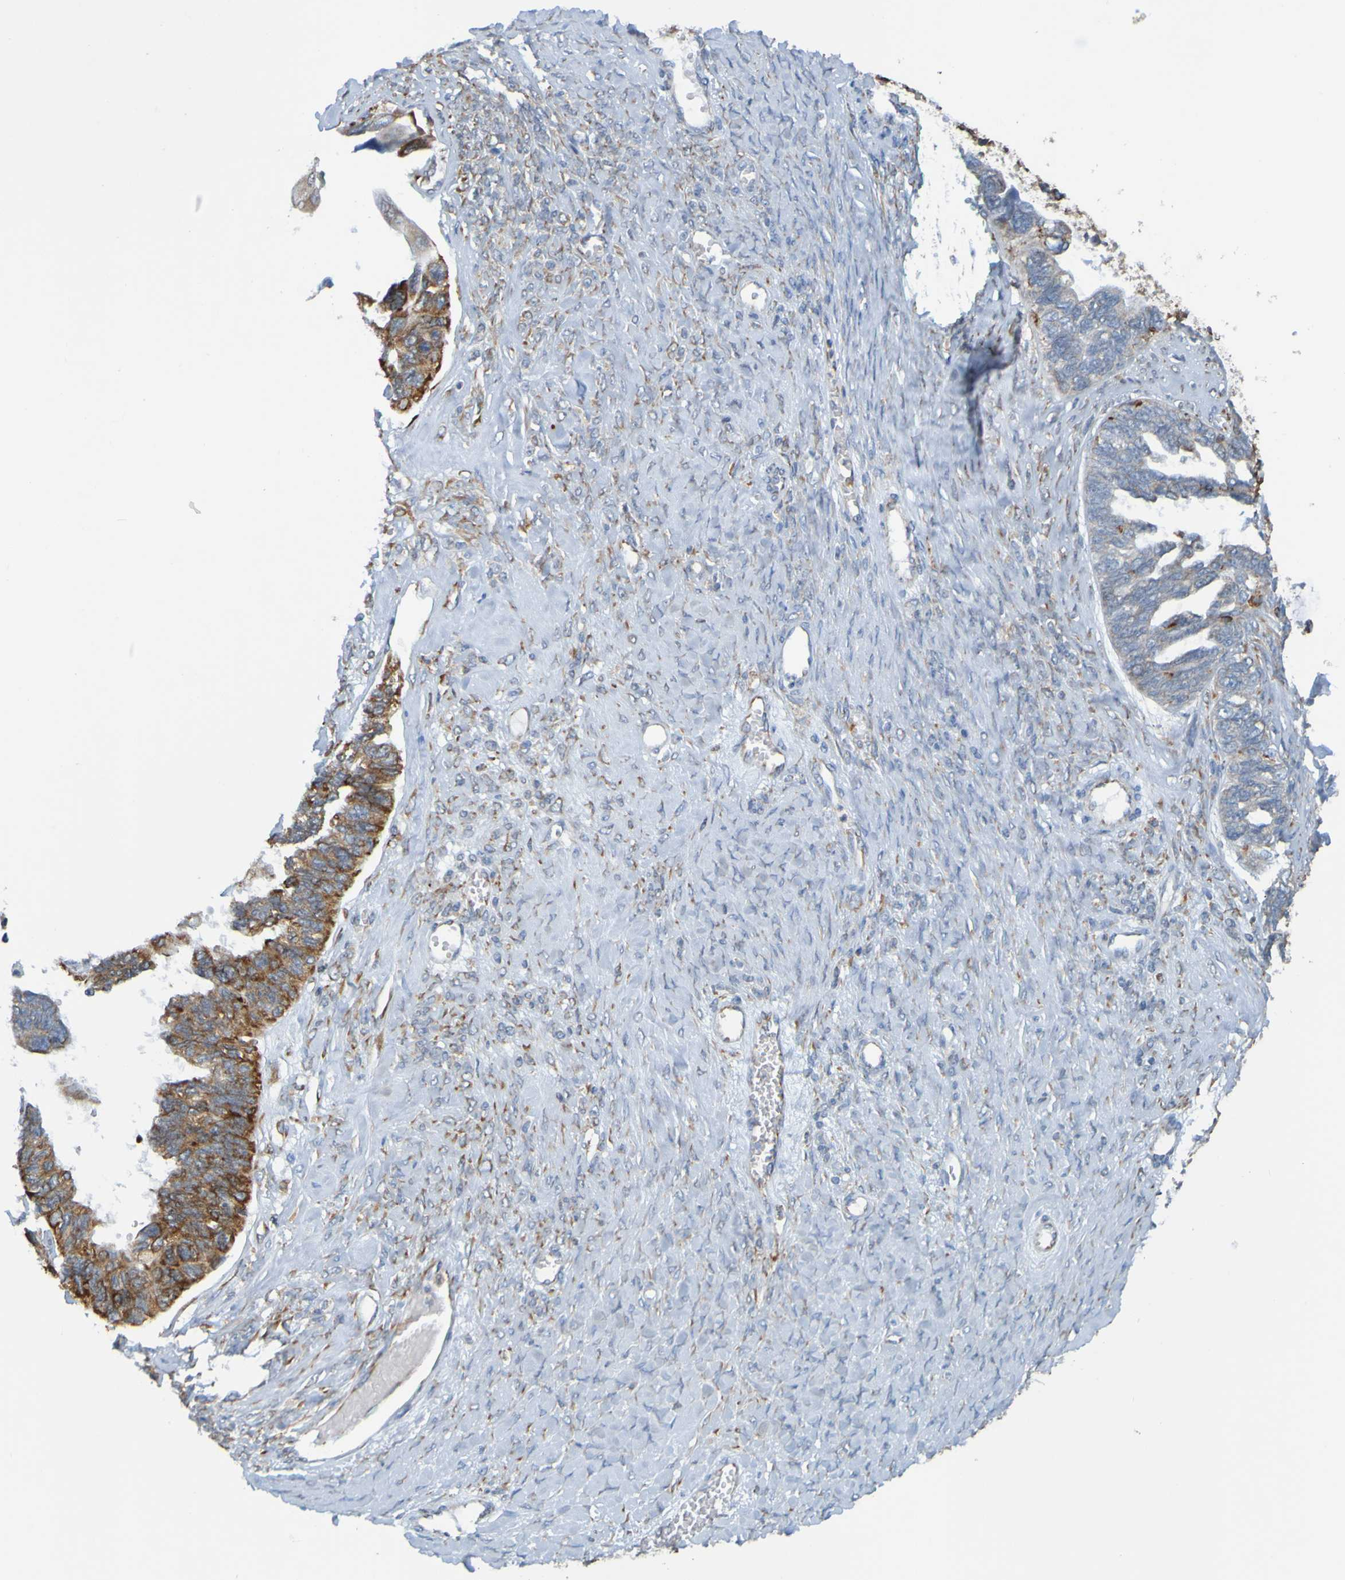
{"staining": {"intensity": "weak", "quantity": ">75%", "location": "cytoplasmic/membranous"}, "tissue": "ovarian cancer", "cell_type": "Tumor cells", "image_type": "cancer", "snomed": [{"axis": "morphology", "description": "Cystadenocarcinoma, serous, NOS"}, {"axis": "topography", "description": "Ovary"}], "caption": "Ovarian cancer stained for a protein demonstrates weak cytoplasmic/membranous positivity in tumor cells.", "gene": "SSR1", "patient": {"sex": "female", "age": 79}}